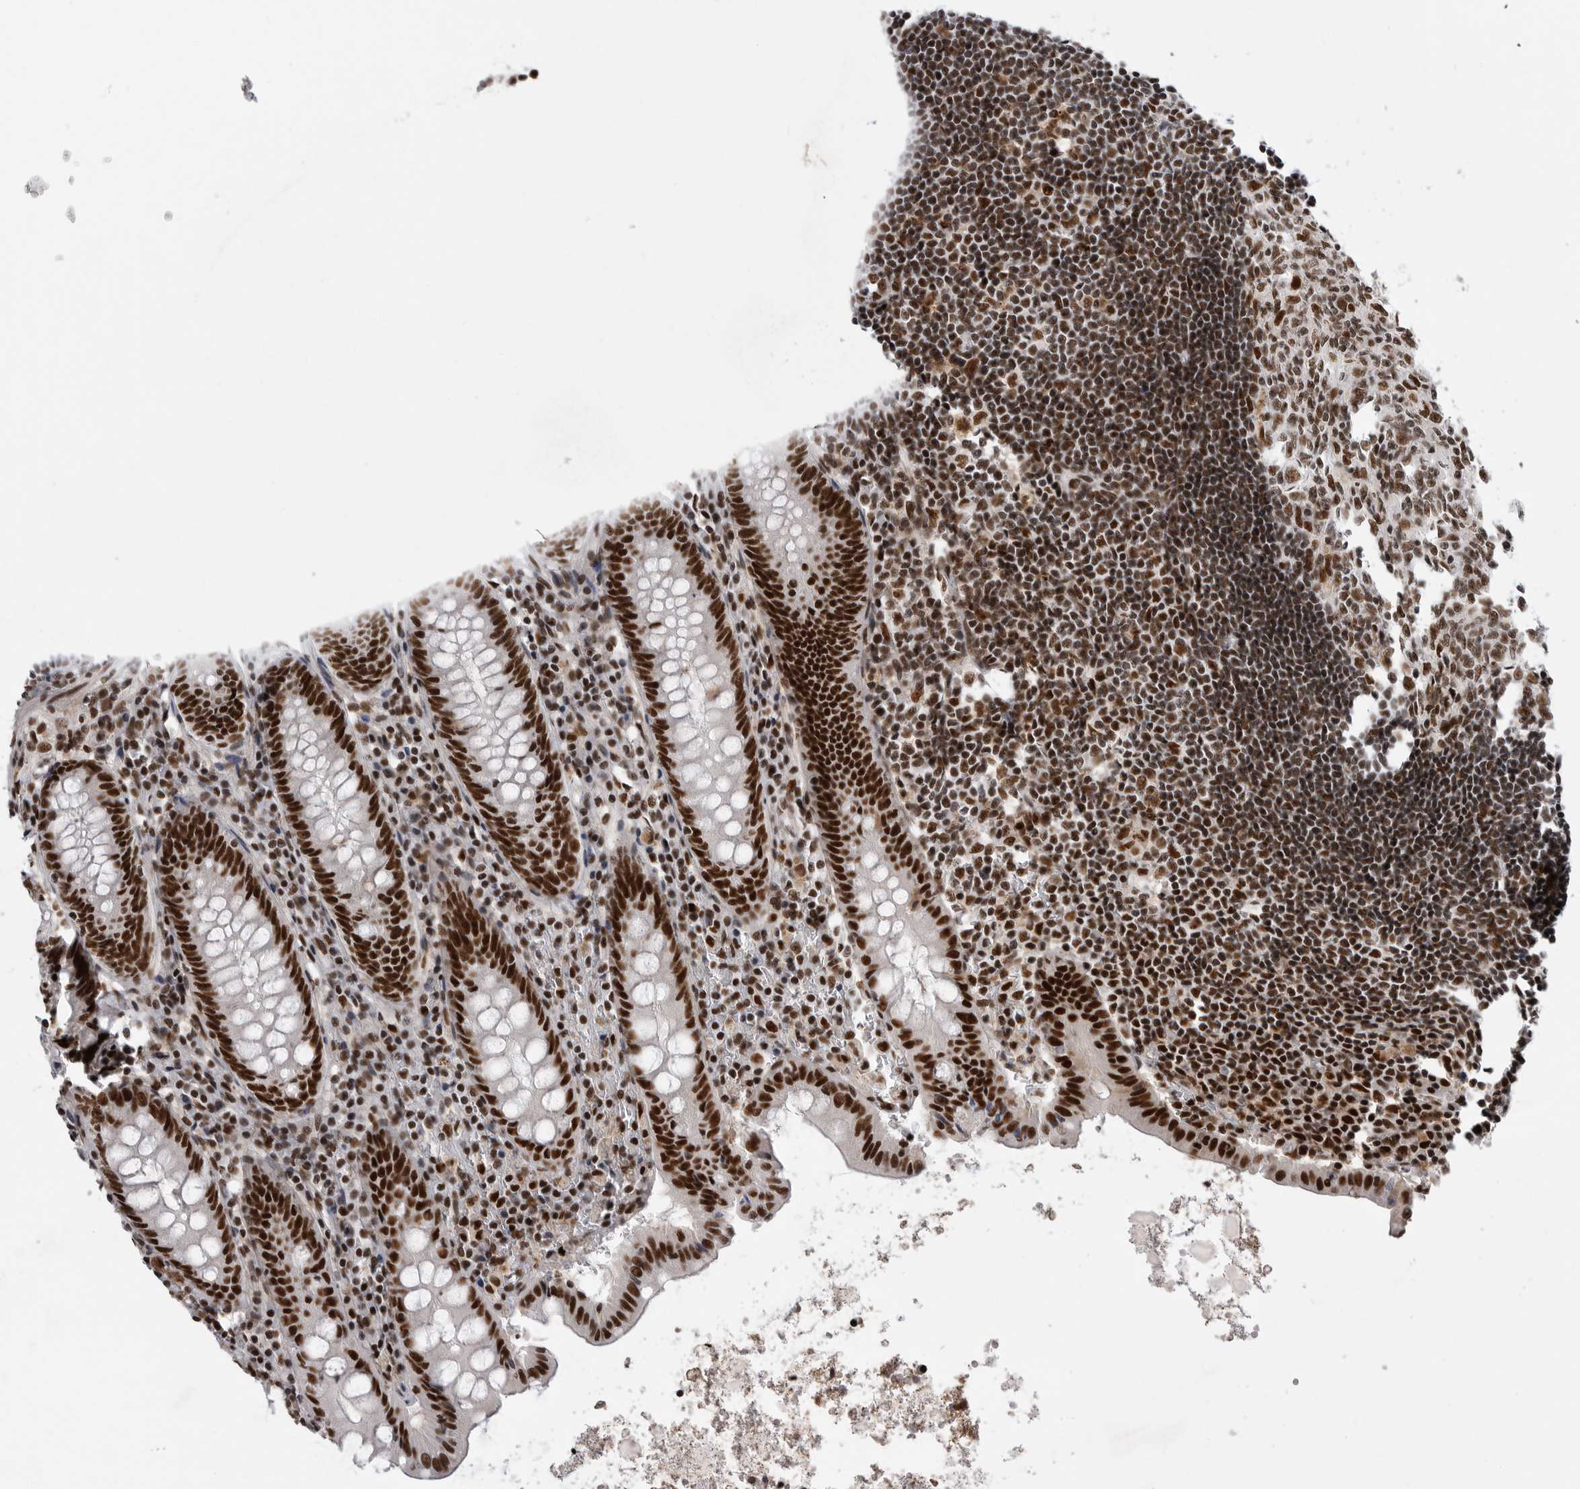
{"staining": {"intensity": "strong", "quantity": ">75%", "location": "nuclear"}, "tissue": "appendix", "cell_type": "Glandular cells", "image_type": "normal", "snomed": [{"axis": "morphology", "description": "Normal tissue, NOS"}, {"axis": "topography", "description": "Appendix"}], "caption": "This is a micrograph of immunohistochemistry (IHC) staining of normal appendix, which shows strong positivity in the nuclear of glandular cells.", "gene": "PPP1R8", "patient": {"sex": "female", "age": 54}}